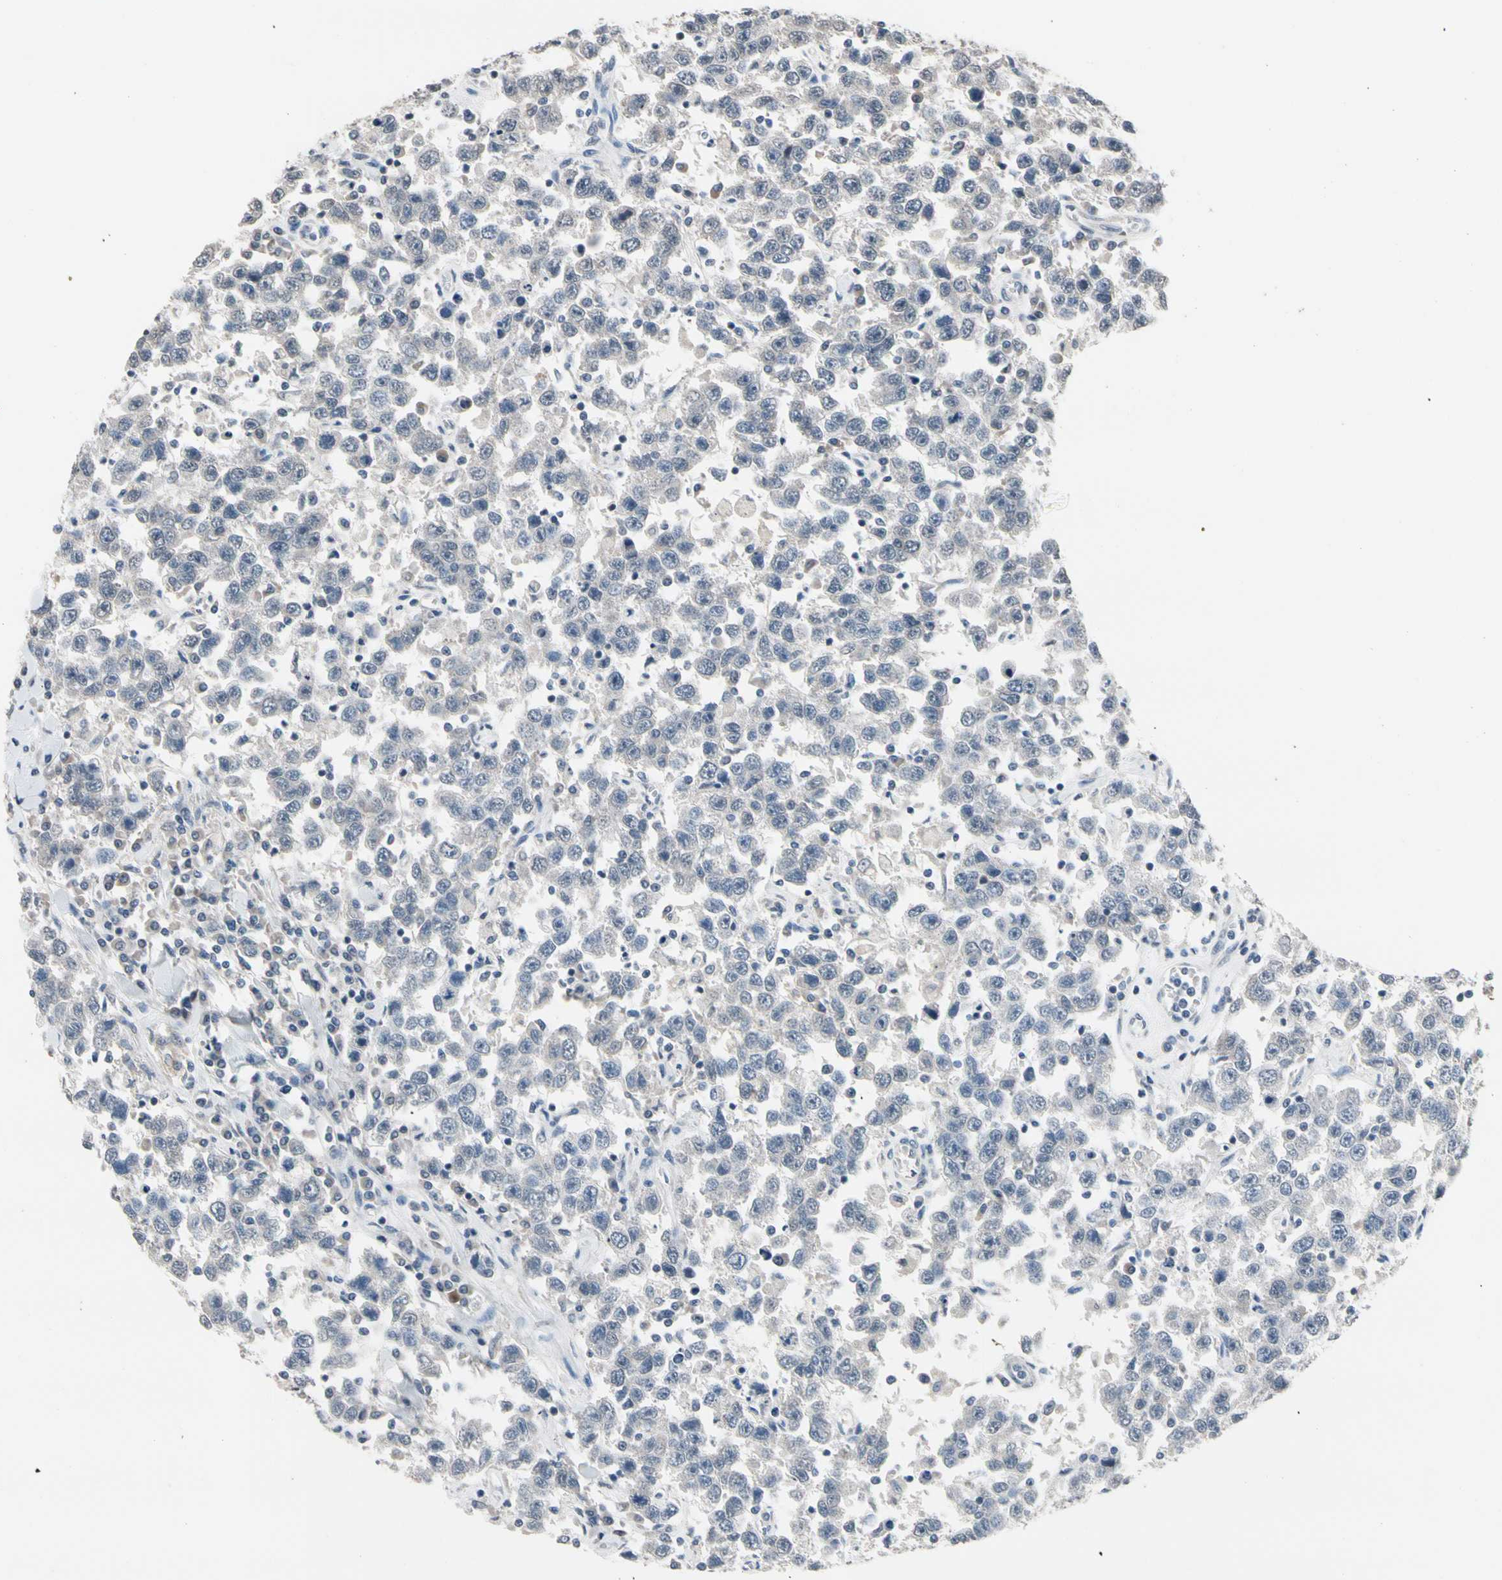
{"staining": {"intensity": "negative", "quantity": "none", "location": "none"}, "tissue": "testis cancer", "cell_type": "Tumor cells", "image_type": "cancer", "snomed": [{"axis": "morphology", "description": "Seminoma, NOS"}, {"axis": "topography", "description": "Testis"}], "caption": "IHC photomicrograph of neoplastic tissue: human seminoma (testis) stained with DAB shows no significant protein staining in tumor cells.", "gene": "SV2A", "patient": {"sex": "male", "age": 41}}